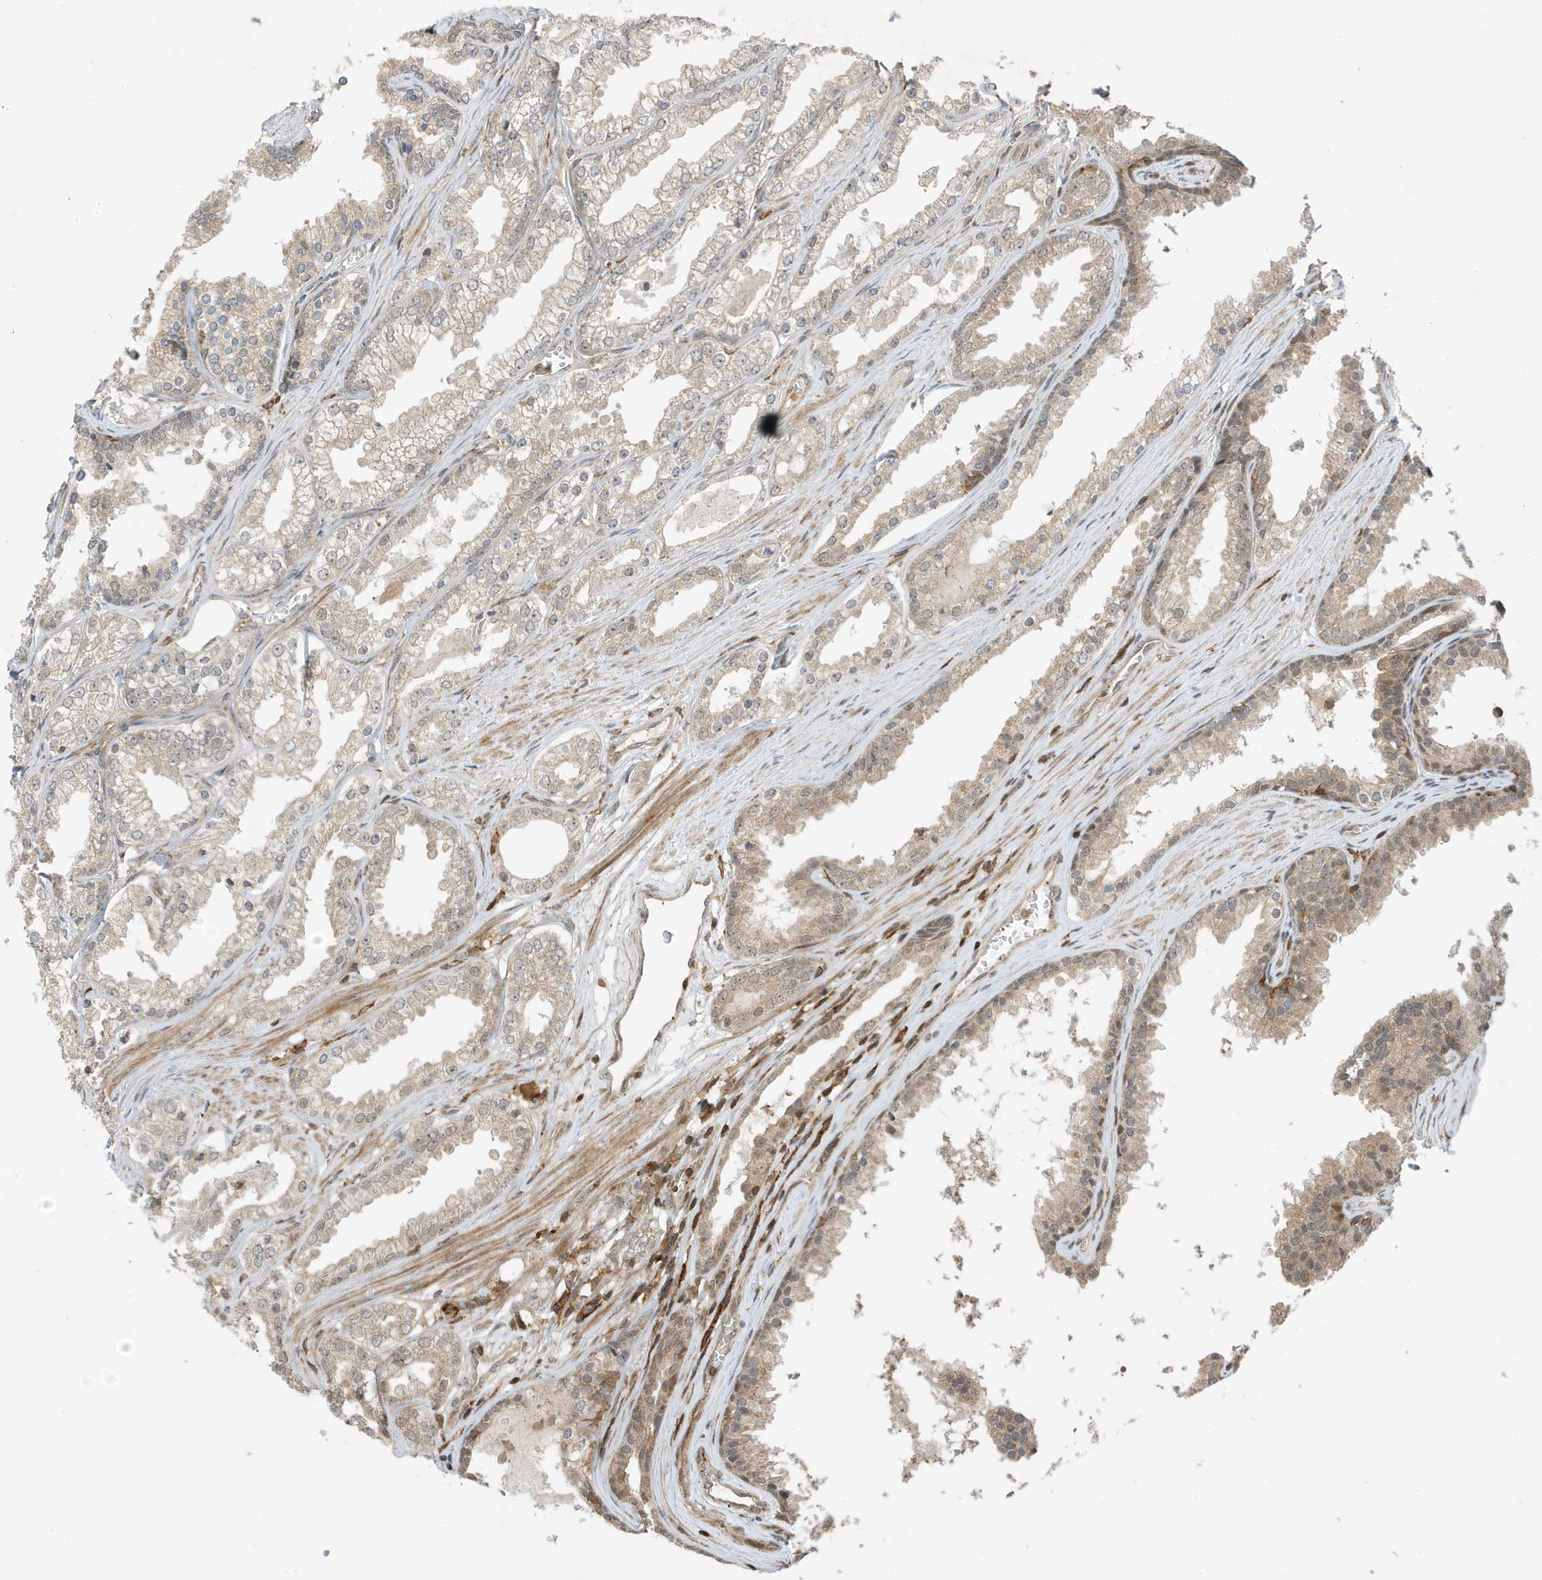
{"staining": {"intensity": "moderate", "quantity": "<25%", "location": "cytoplasmic/membranous,nuclear"}, "tissue": "prostate cancer", "cell_type": "Tumor cells", "image_type": "cancer", "snomed": [{"axis": "morphology", "description": "Adenocarcinoma, High grade"}, {"axis": "topography", "description": "Prostate"}], "caption": "The micrograph displays immunohistochemical staining of prostate cancer (high-grade adenocarcinoma). There is moderate cytoplasmic/membranous and nuclear positivity is seen in approximately <25% of tumor cells.", "gene": "TATDN3", "patient": {"sex": "male", "age": 68}}